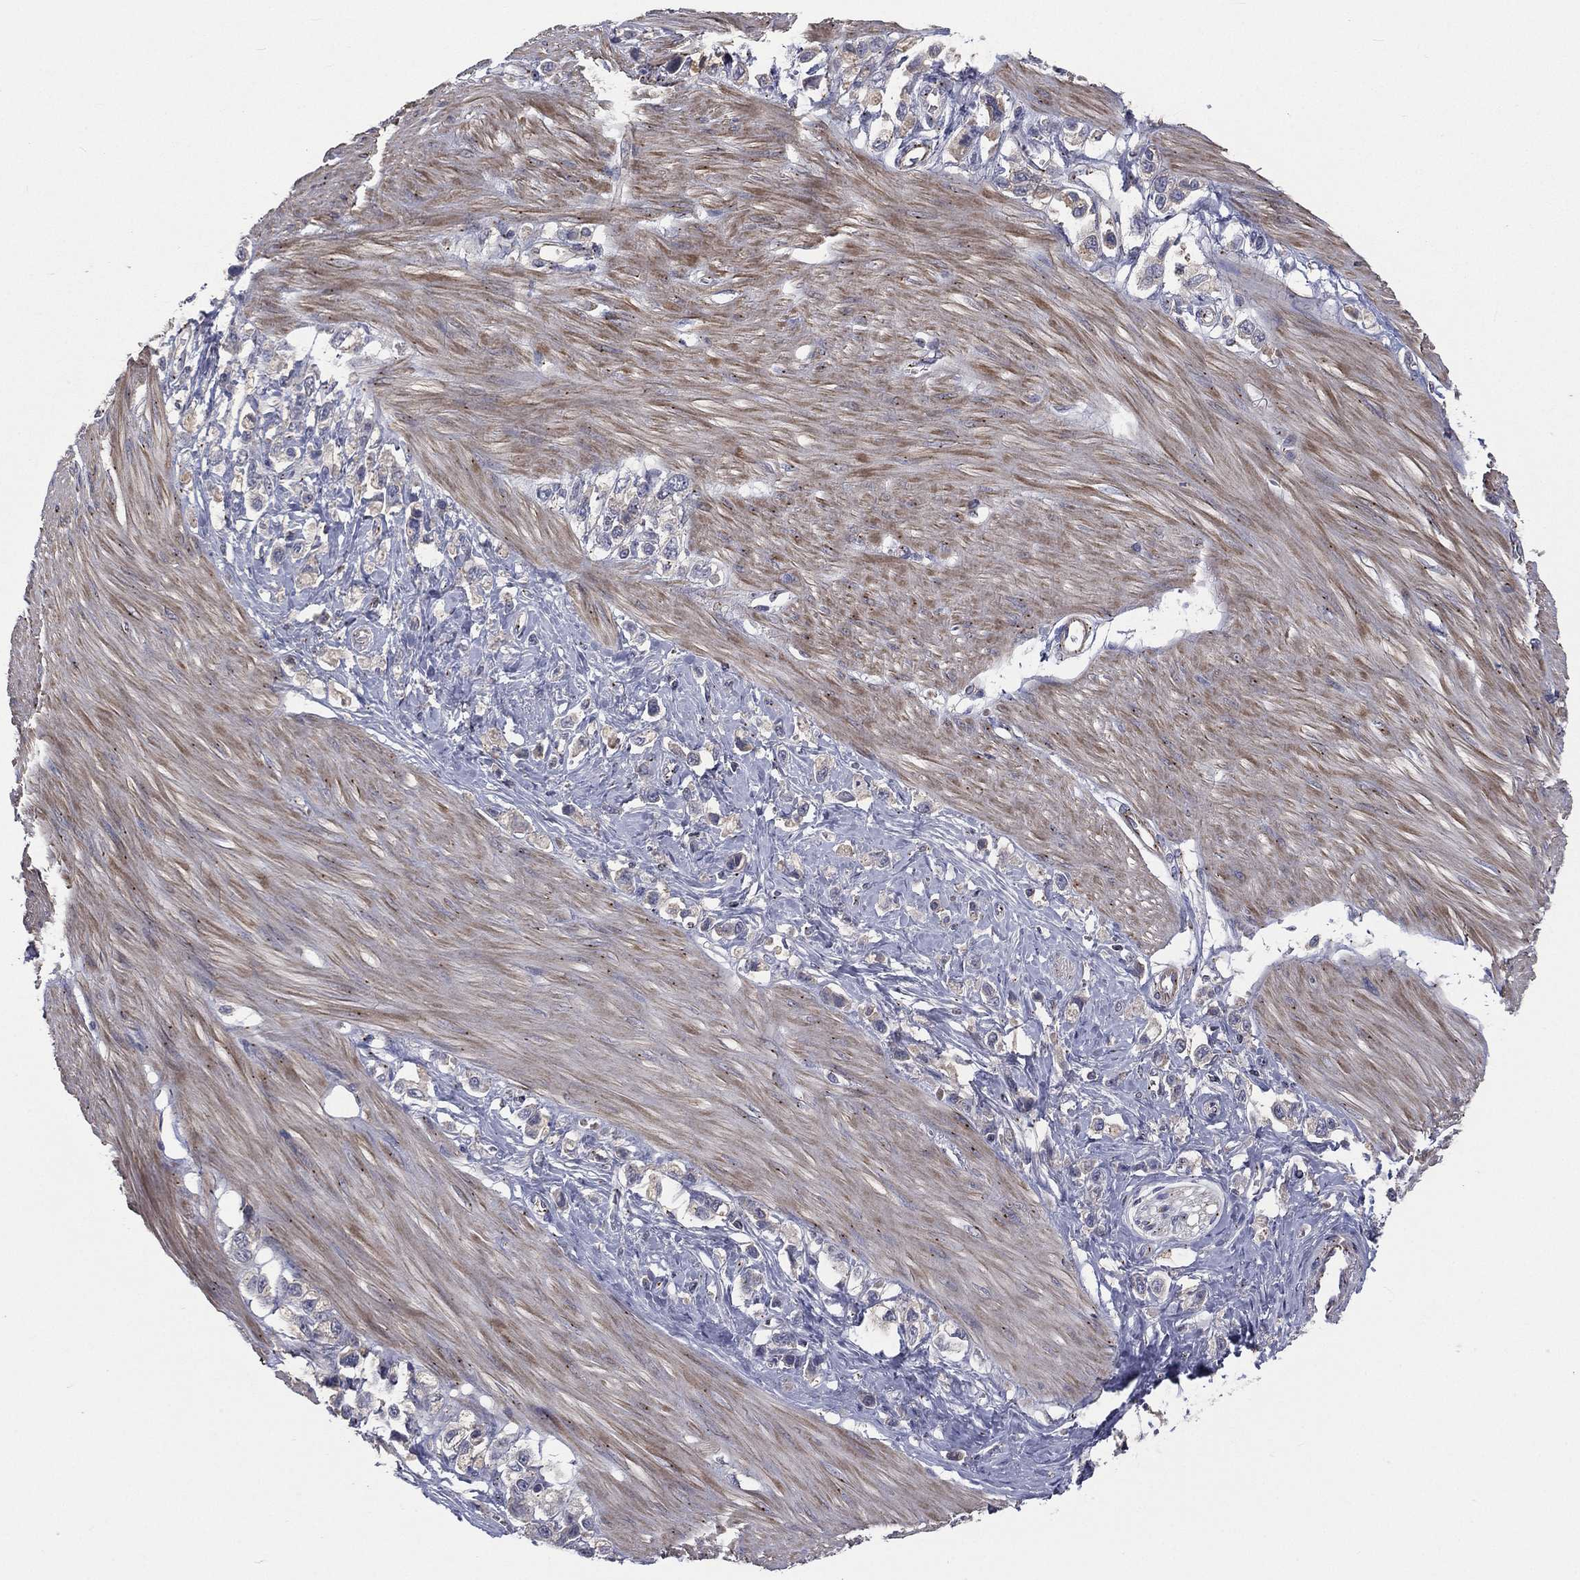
{"staining": {"intensity": "negative", "quantity": "none", "location": "none"}, "tissue": "stomach cancer", "cell_type": "Tumor cells", "image_type": "cancer", "snomed": [{"axis": "morphology", "description": "Normal tissue, NOS"}, {"axis": "morphology", "description": "Adenocarcinoma, NOS"}, {"axis": "morphology", "description": "Adenocarcinoma, High grade"}, {"axis": "topography", "description": "Stomach, upper"}, {"axis": "topography", "description": "Stomach"}], "caption": "Stomach cancer (adenocarcinoma (high-grade)) was stained to show a protein in brown. There is no significant staining in tumor cells. (DAB IHC visualized using brightfield microscopy, high magnification).", "gene": "CROCC", "patient": {"sex": "female", "age": 65}}